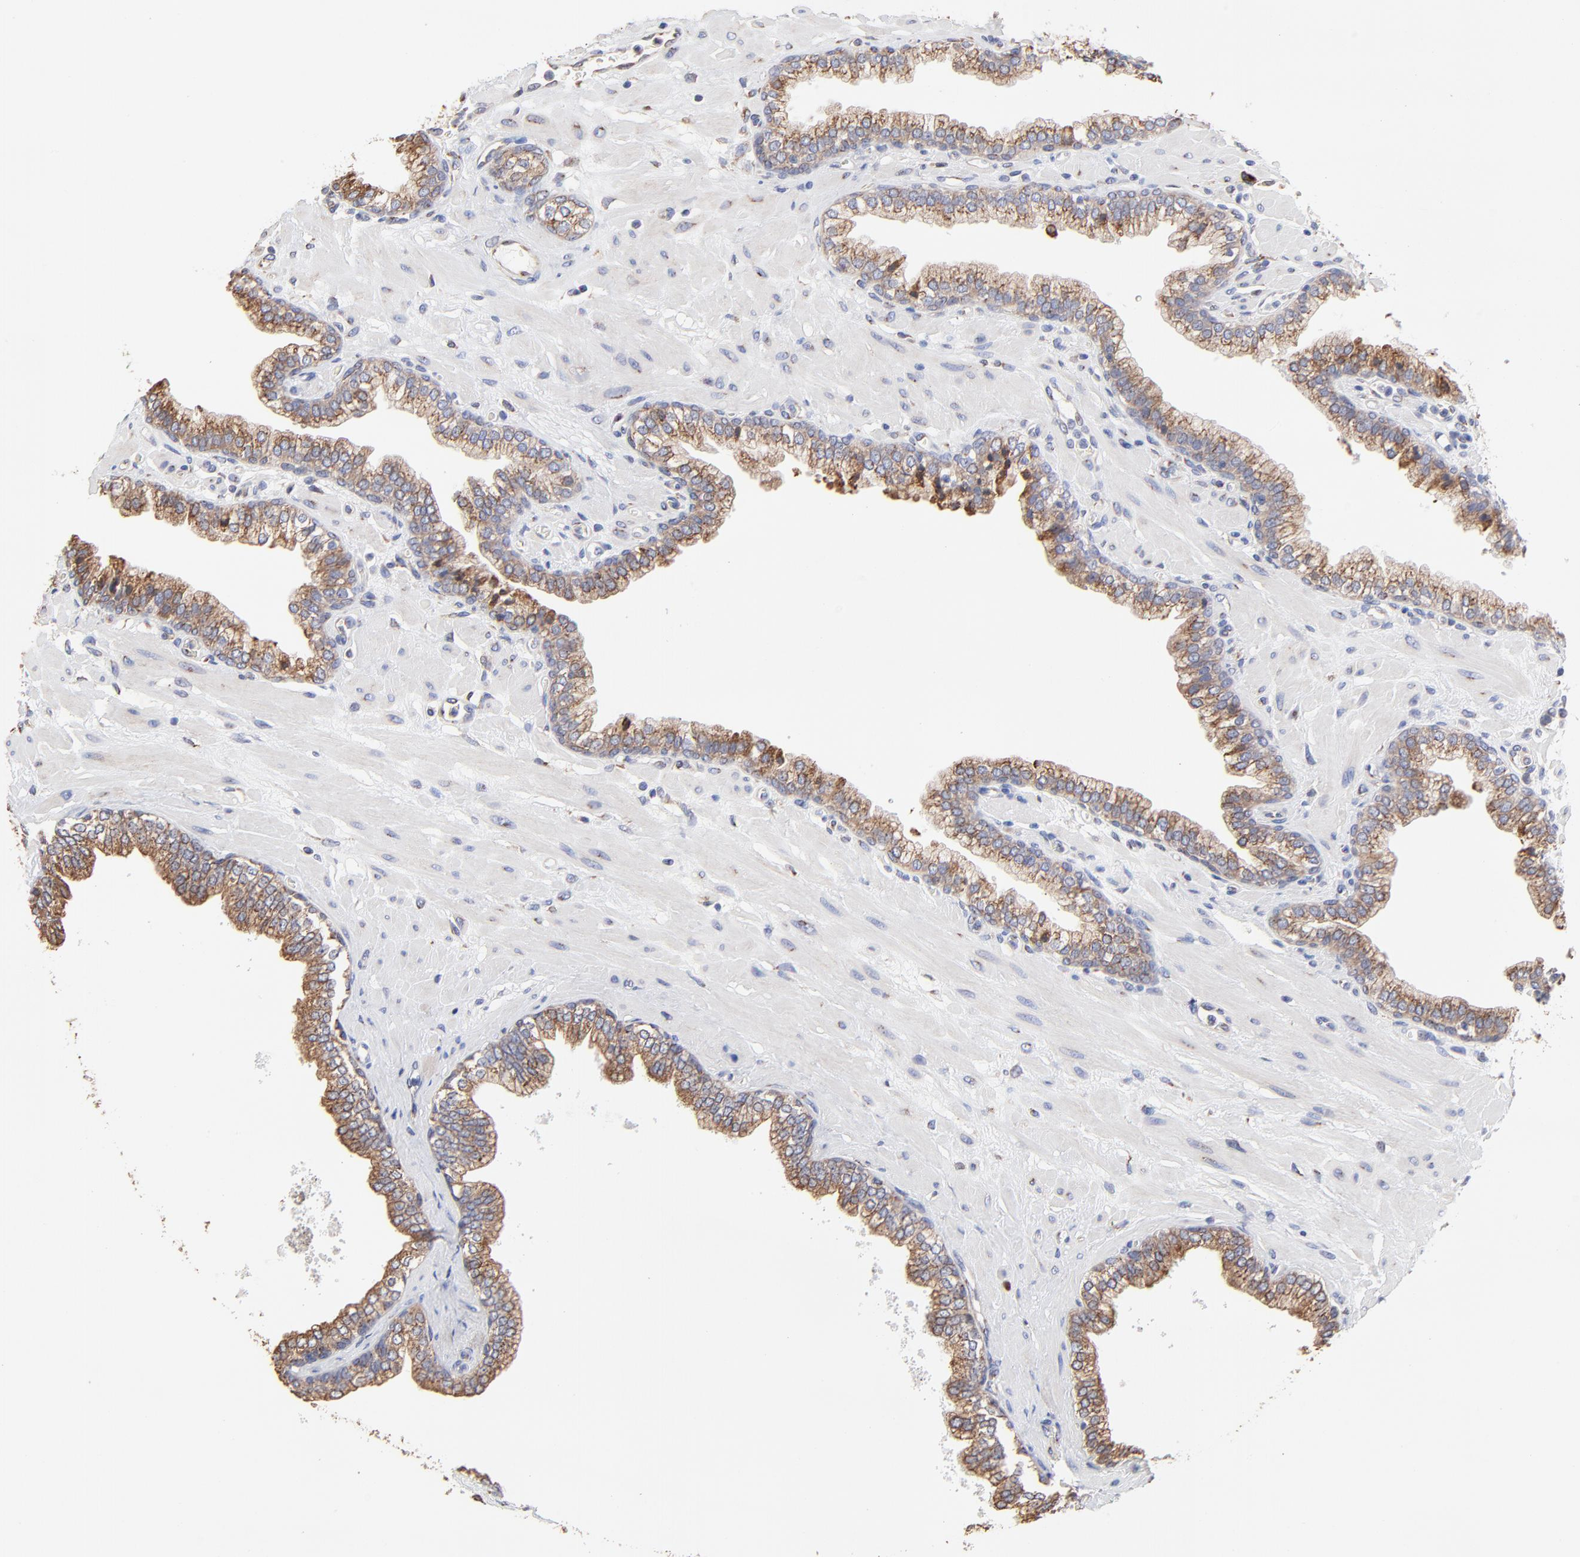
{"staining": {"intensity": "moderate", "quantity": ">75%", "location": "cytoplasmic/membranous"}, "tissue": "prostate", "cell_type": "Glandular cells", "image_type": "normal", "snomed": [{"axis": "morphology", "description": "Normal tissue, NOS"}, {"axis": "topography", "description": "Prostate"}], "caption": "Glandular cells show medium levels of moderate cytoplasmic/membranous staining in approximately >75% of cells in normal prostate.", "gene": "LMAN1", "patient": {"sex": "male", "age": 60}}